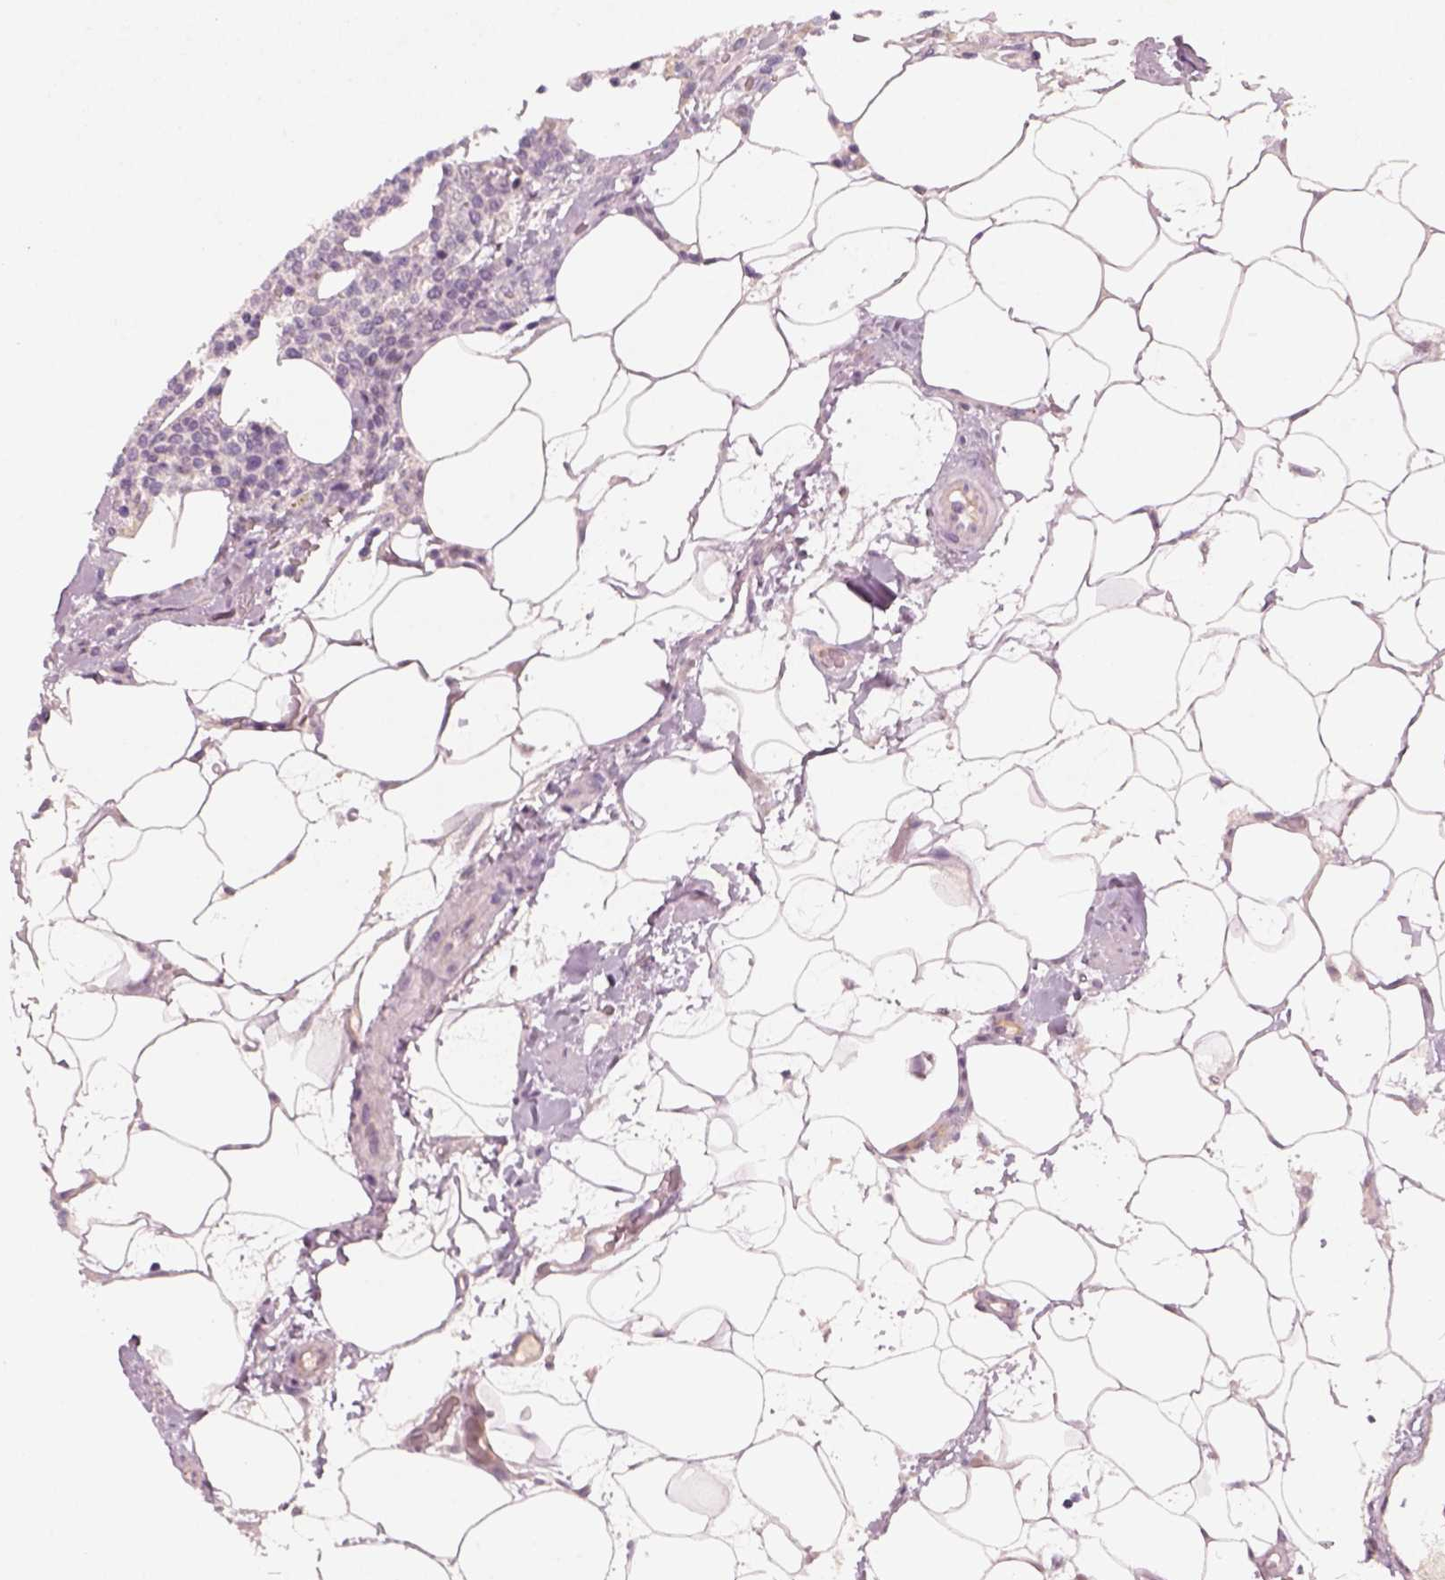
{"staining": {"intensity": "negative", "quantity": "none", "location": "none"}, "tissue": "lymphoma", "cell_type": "Tumor cells", "image_type": "cancer", "snomed": [{"axis": "morphology", "description": "Malignant lymphoma, non-Hodgkin's type, High grade"}, {"axis": "topography", "description": "Lymph node"}], "caption": "High power microscopy photomicrograph of an immunohistochemistry (IHC) micrograph of malignant lymphoma, non-Hodgkin's type (high-grade), revealing no significant expression in tumor cells.", "gene": "PENK", "patient": {"sex": "male", "age": 61}}